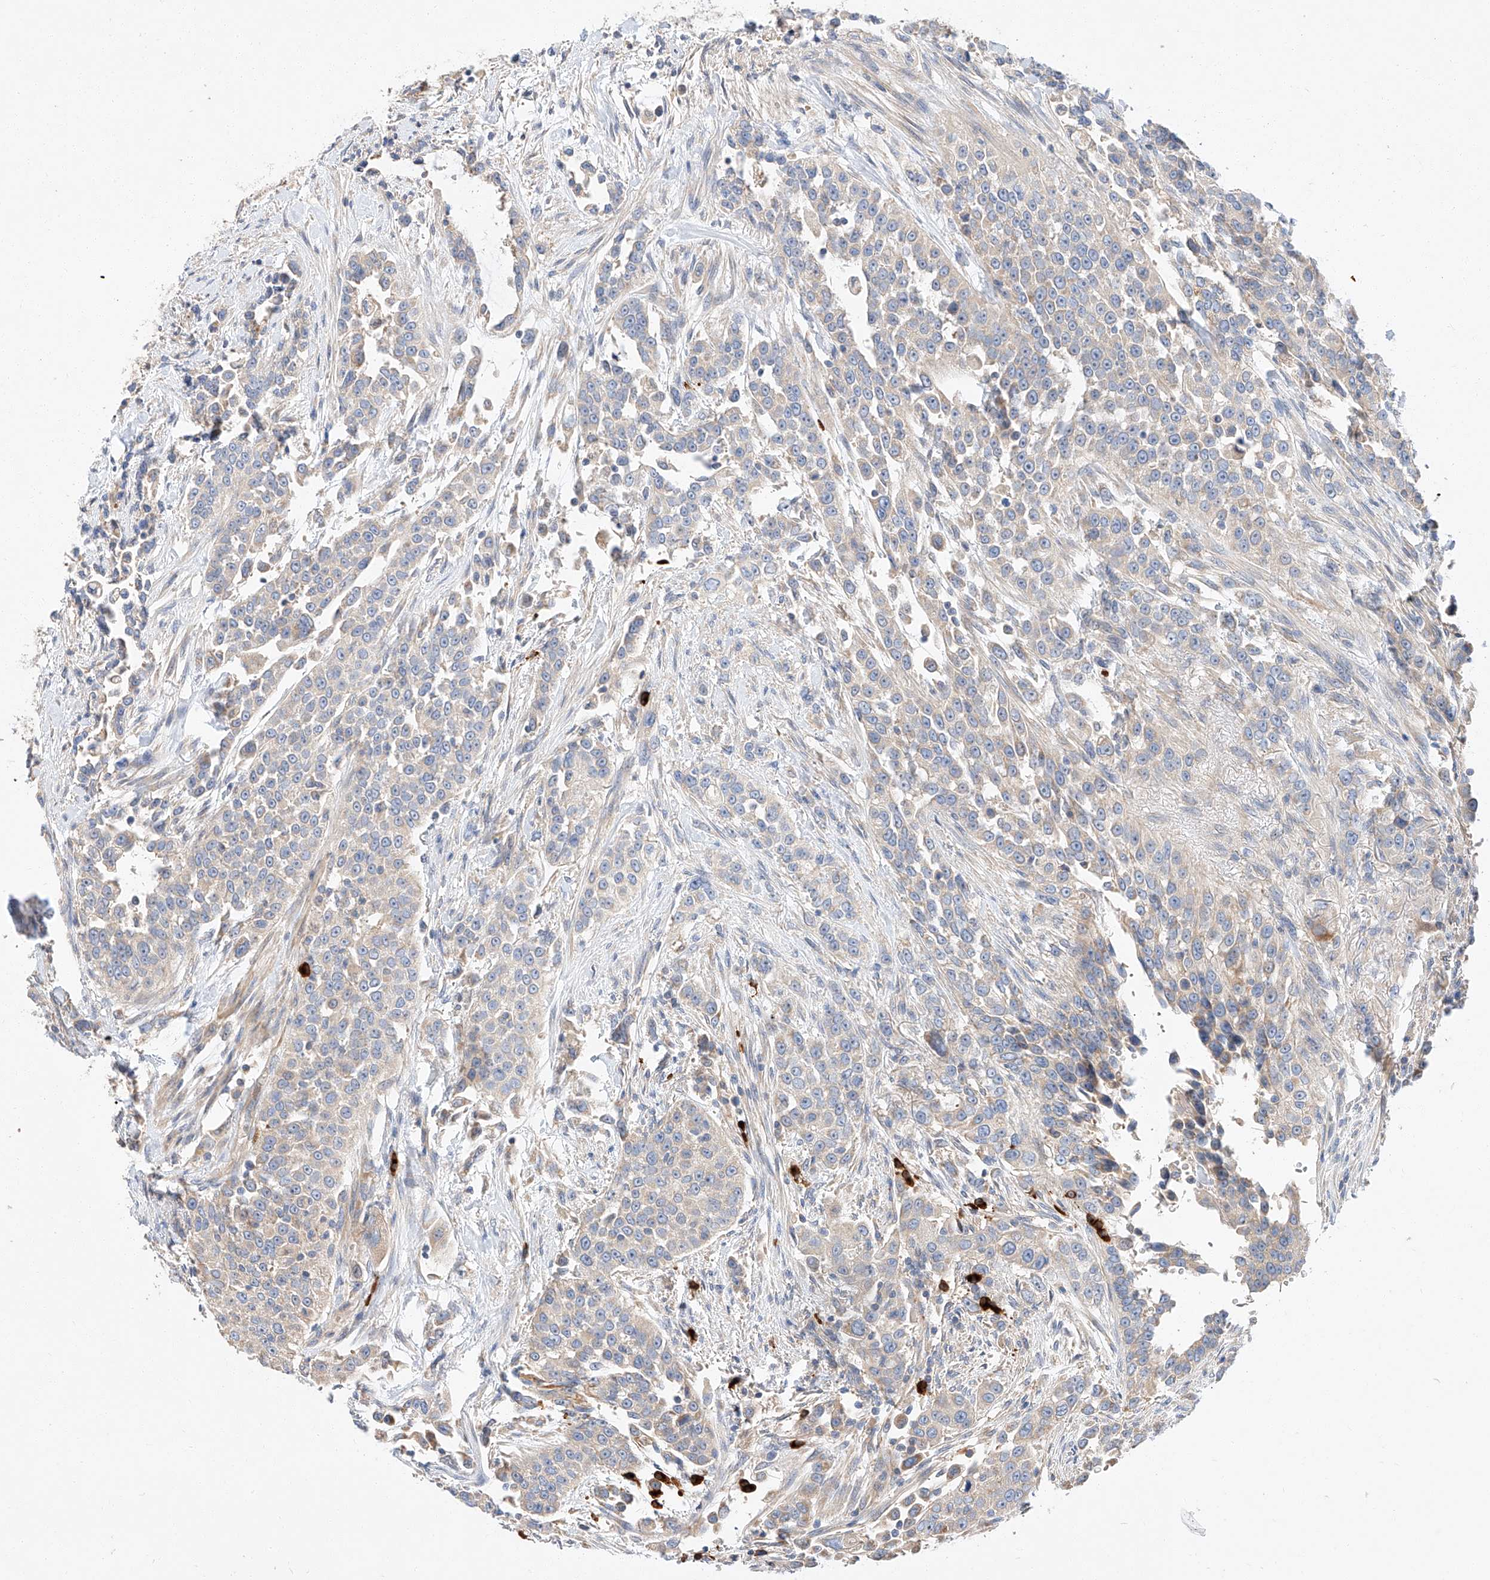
{"staining": {"intensity": "negative", "quantity": "none", "location": "none"}, "tissue": "urothelial cancer", "cell_type": "Tumor cells", "image_type": "cancer", "snomed": [{"axis": "morphology", "description": "Urothelial carcinoma, High grade"}, {"axis": "topography", "description": "Urinary bladder"}], "caption": "Micrograph shows no protein staining in tumor cells of urothelial cancer tissue.", "gene": "GLMN", "patient": {"sex": "female", "age": 80}}